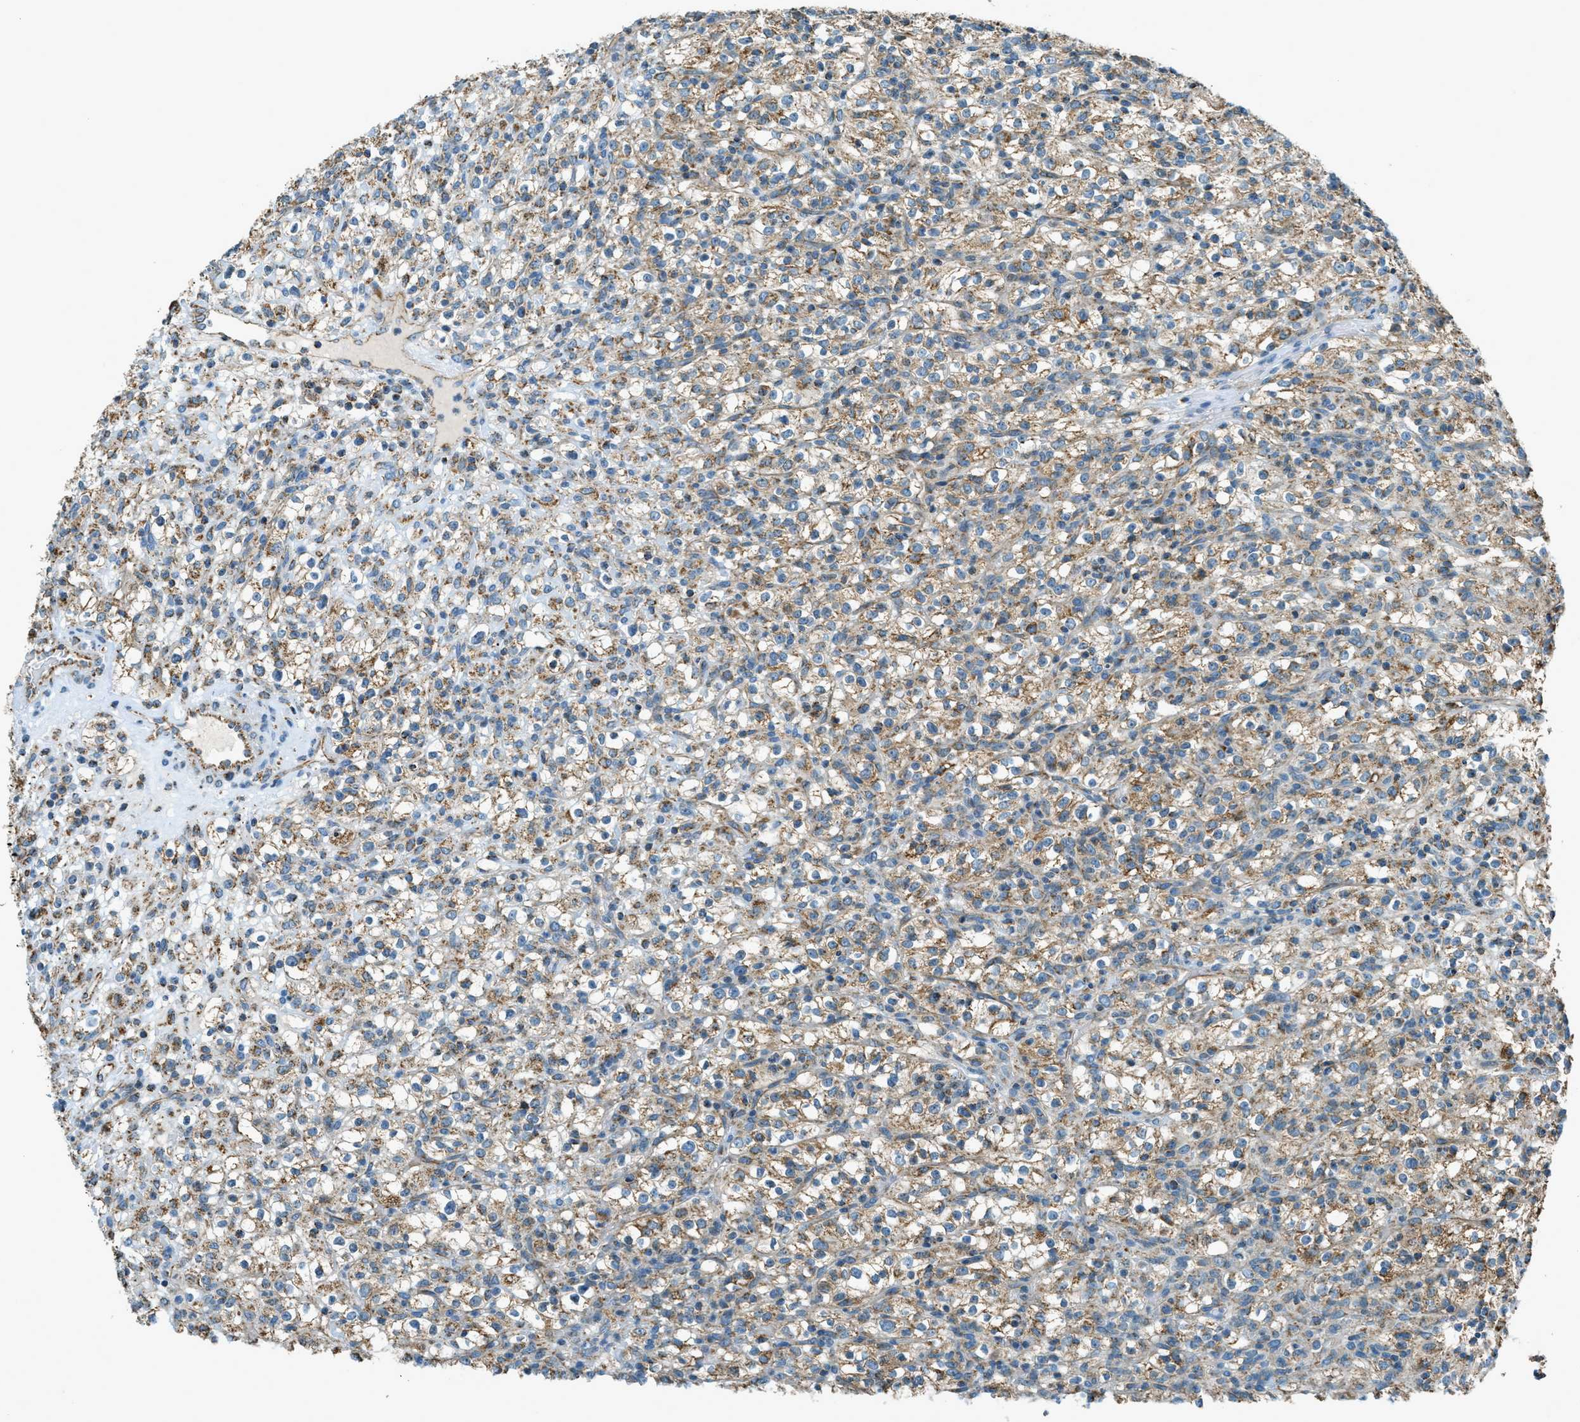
{"staining": {"intensity": "moderate", "quantity": "25%-75%", "location": "cytoplasmic/membranous"}, "tissue": "renal cancer", "cell_type": "Tumor cells", "image_type": "cancer", "snomed": [{"axis": "morphology", "description": "Normal tissue, NOS"}, {"axis": "morphology", "description": "Adenocarcinoma, NOS"}, {"axis": "topography", "description": "Kidney"}], "caption": "Moderate cytoplasmic/membranous positivity is appreciated in approximately 25%-75% of tumor cells in adenocarcinoma (renal).", "gene": "CHST15", "patient": {"sex": "female", "age": 72}}